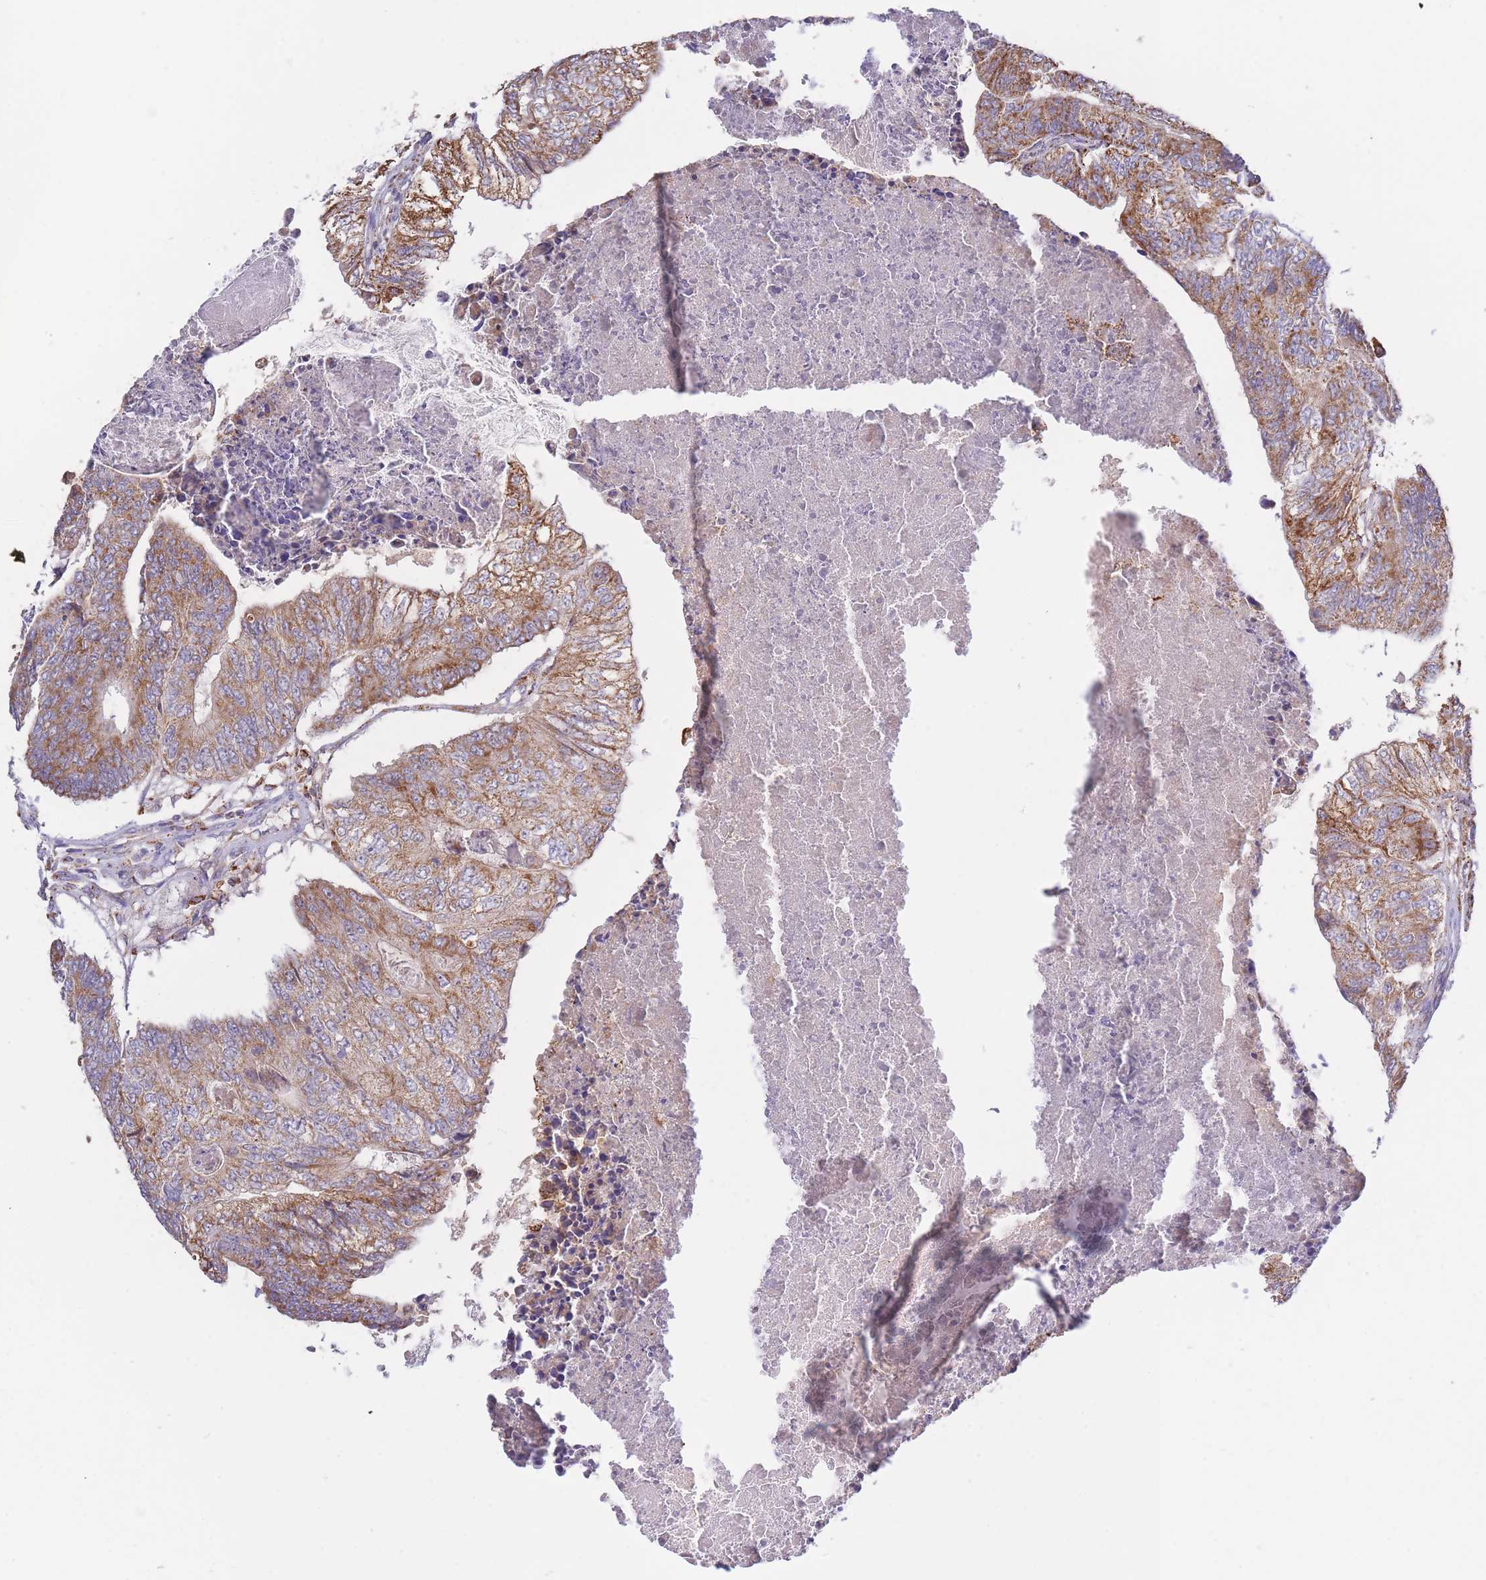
{"staining": {"intensity": "moderate", "quantity": ">75%", "location": "cytoplasmic/membranous"}, "tissue": "colorectal cancer", "cell_type": "Tumor cells", "image_type": "cancer", "snomed": [{"axis": "morphology", "description": "Adenocarcinoma, NOS"}, {"axis": "topography", "description": "Colon"}], "caption": "High-magnification brightfield microscopy of colorectal cancer (adenocarcinoma) stained with DAB (3,3'-diaminobenzidine) (brown) and counterstained with hematoxylin (blue). tumor cells exhibit moderate cytoplasmic/membranous positivity is appreciated in approximately>75% of cells.", "gene": "MRPL17", "patient": {"sex": "female", "age": 67}}